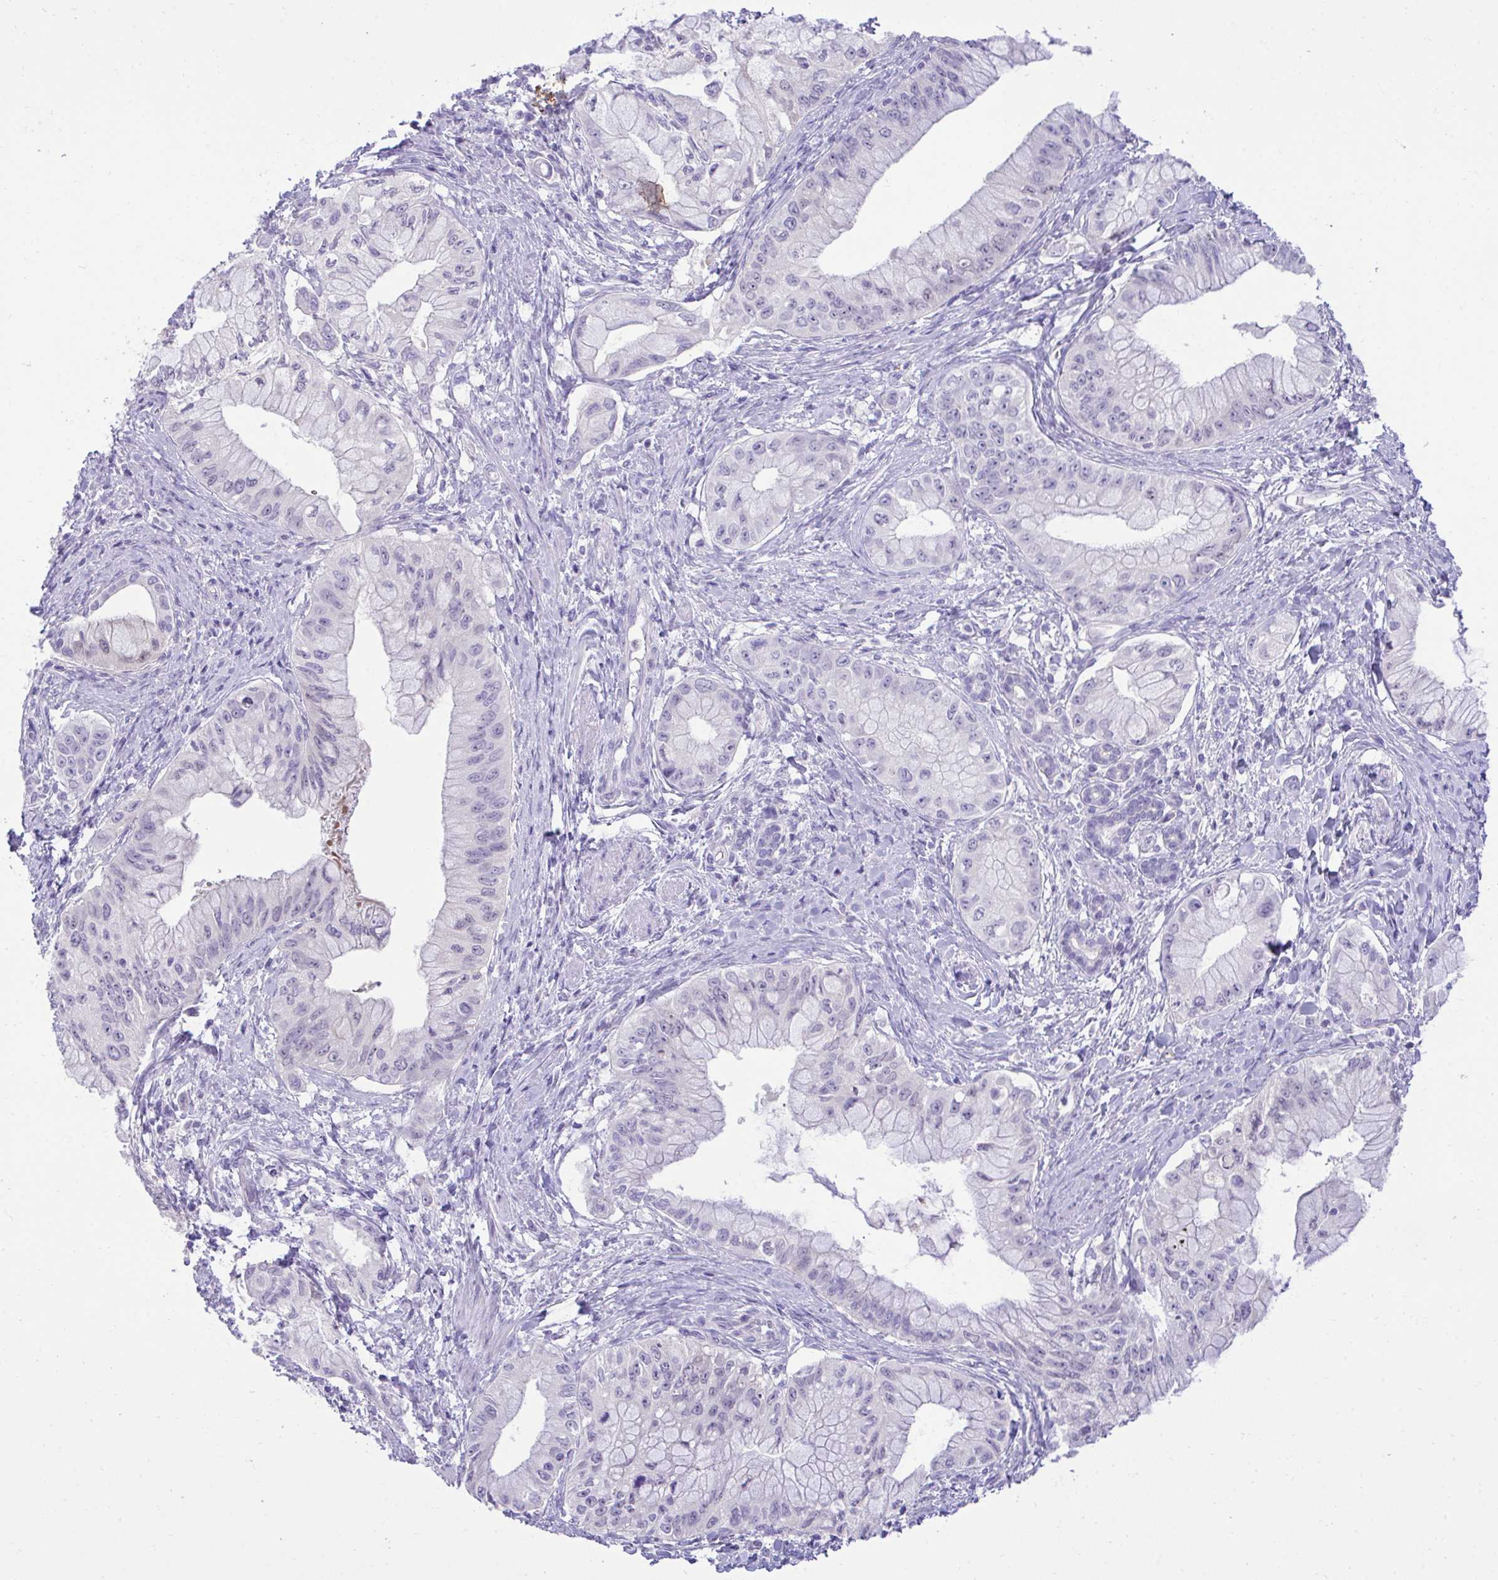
{"staining": {"intensity": "negative", "quantity": "none", "location": "none"}, "tissue": "pancreatic cancer", "cell_type": "Tumor cells", "image_type": "cancer", "snomed": [{"axis": "morphology", "description": "Adenocarcinoma, NOS"}, {"axis": "topography", "description": "Pancreas"}], "caption": "This is a image of IHC staining of adenocarcinoma (pancreatic), which shows no expression in tumor cells. (DAB IHC, high magnification).", "gene": "TMCO5A", "patient": {"sex": "male", "age": 48}}